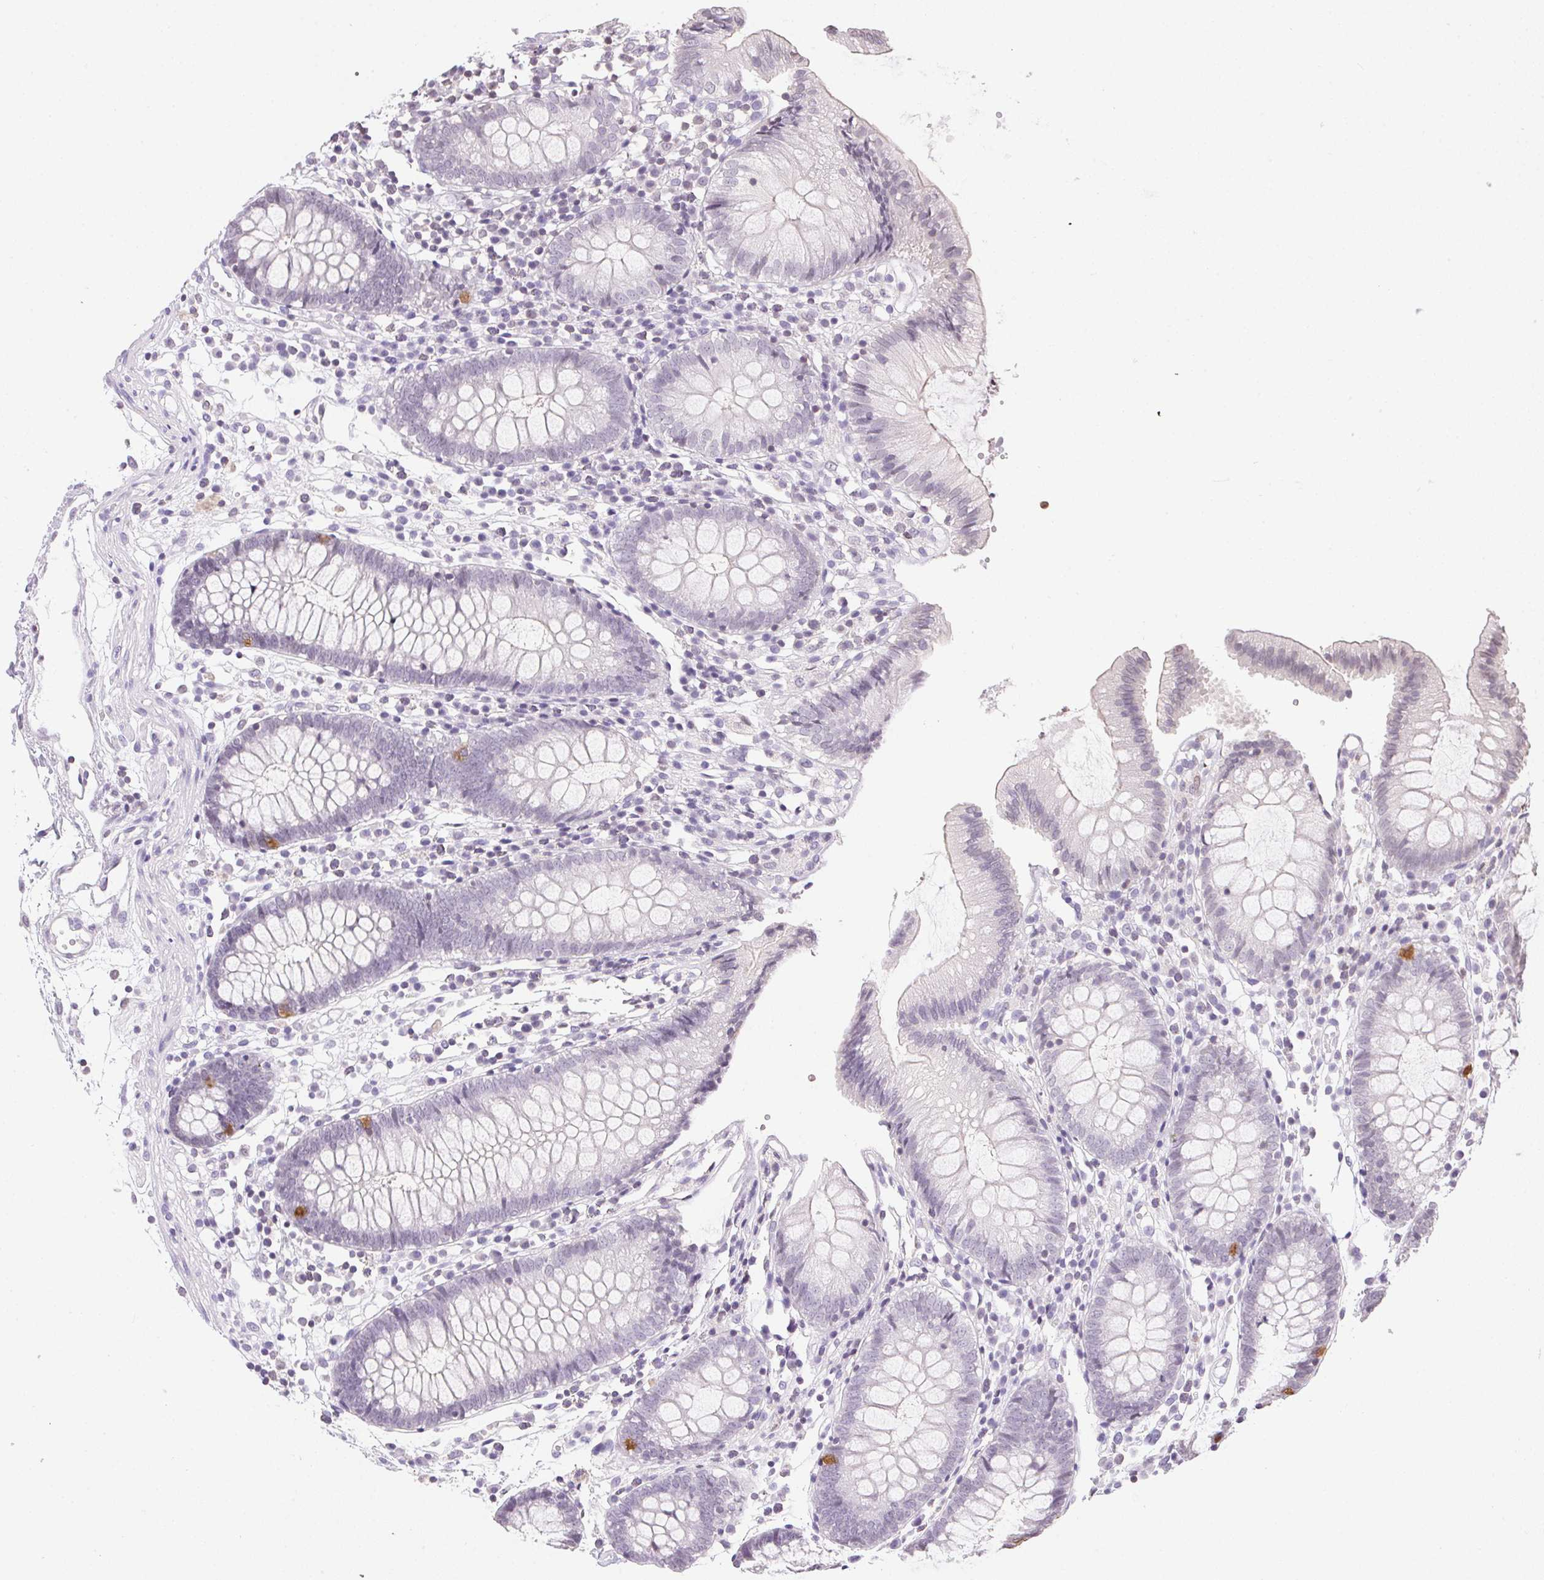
{"staining": {"intensity": "negative", "quantity": "none", "location": "none"}, "tissue": "colon", "cell_type": "Endothelial cells", "image_type": "normal", "snomed": [{"axis": "morphology", "description": "Normal tissue, NOS"}, {"axis": "morphology", "description": "Adenocarcinoma, NOS"}, {"axis": "topography", "description": "Colon"}], "caption": "Immunohistochemistry image of benign colon stained for a protein (brown), which exhibits no expression in endothelial cells.", "gene": "PRL", "patient": {"sex": "male", "age": 83}}